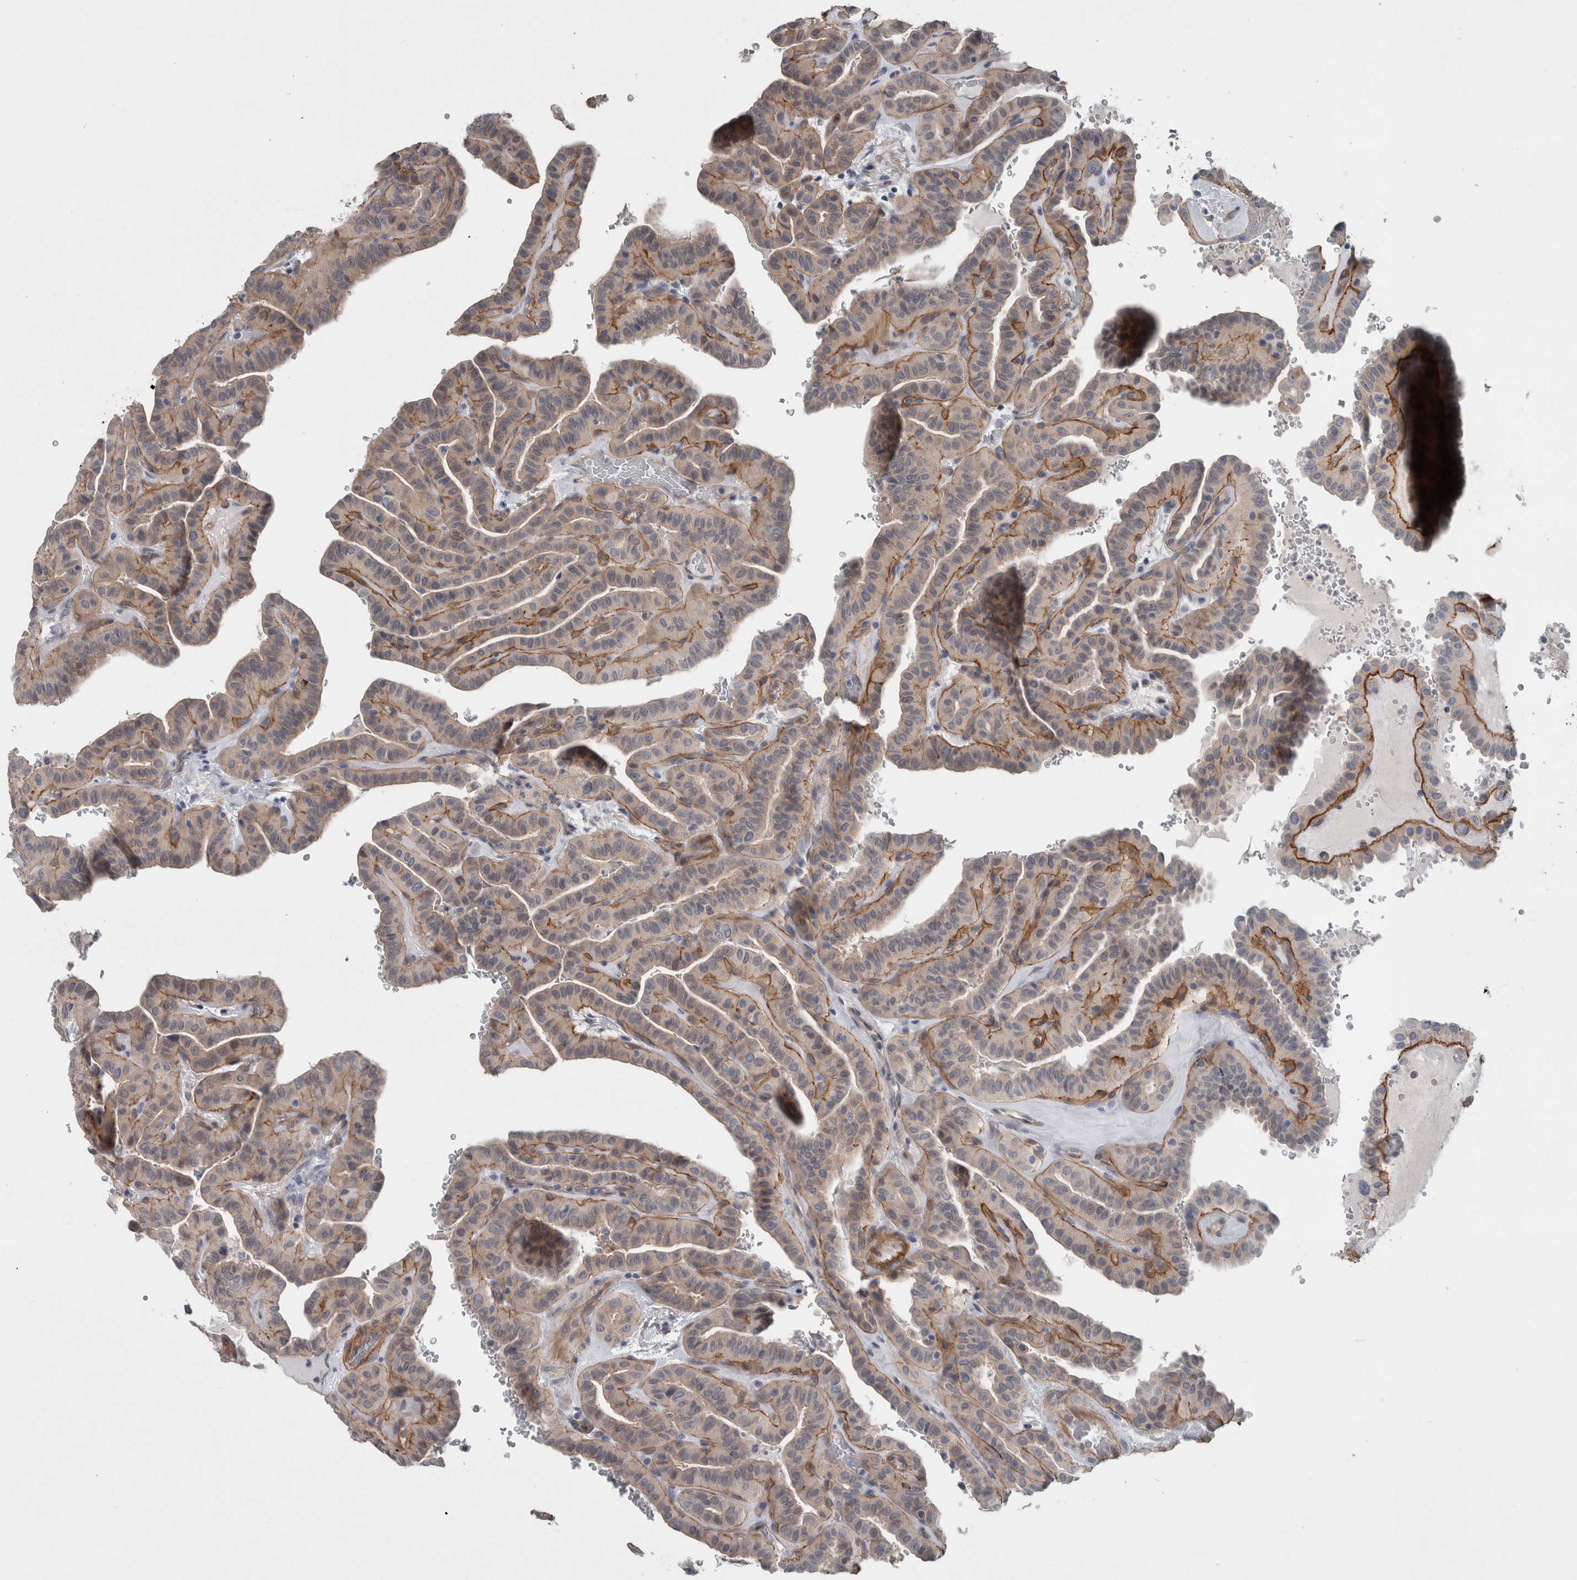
{"staining": {"intensity": "moderate", "quantity": "25%-75%", "location": "cytoplasmic/membranous"}, "tissue": "thyroid cancer", "cell_type": "Tumor cells", "image_type": "cancer", "snomed": [{"axis": "morphology", "description": "Papillary adenocarcinoma, NOS"}, {"axis": "topography", "description": "Thyroid gland"}], "caption": "About 25%-75% of tumor cells in human thyroid papillary adenocarcinoma demonstrate moderate cytoplasmic/membranous protein positivity as visualized by brown immunohistochemical staining.", "gene": "BCAM", "patient": {"sex": "male", "age": 77}}